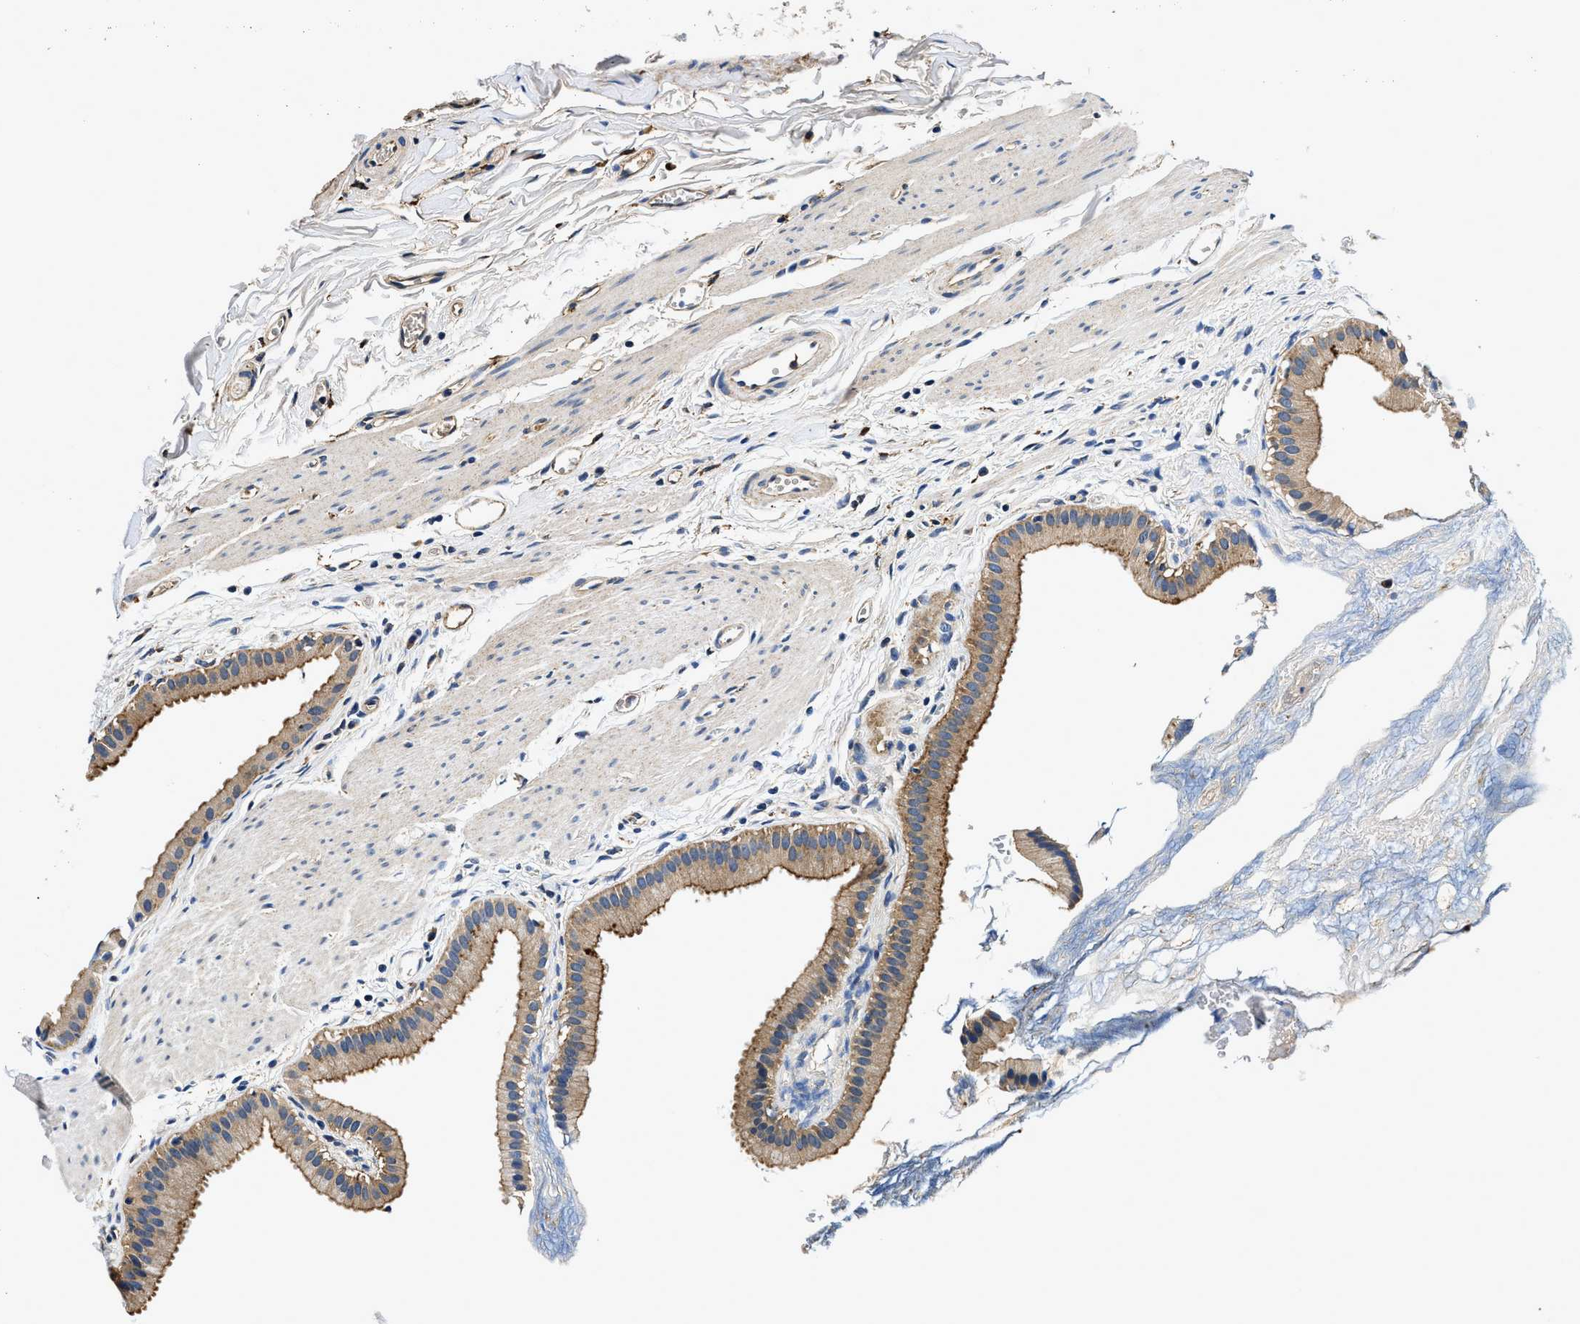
{"staining": {"intensity": "strong", "quantity": ">75%", "location": "cytoplasmic/membranous"}, "tissue": "gallbladder", "cell_type": "Glandular cells", "image_type": "normal", "snomed": [{"axis": "morphology", "description": "Normal tissue, NOS"}, {"axis": "topography", "description": "Gallbladder"}], "caption": "Human gallbladder stained for a protein (brown) reveals strong cytoplasmic/membranous positive expression in approximately >75% of glandular cells.", "gene": "ZFAND3", "patient": {"sex": "female", "age": 64}}